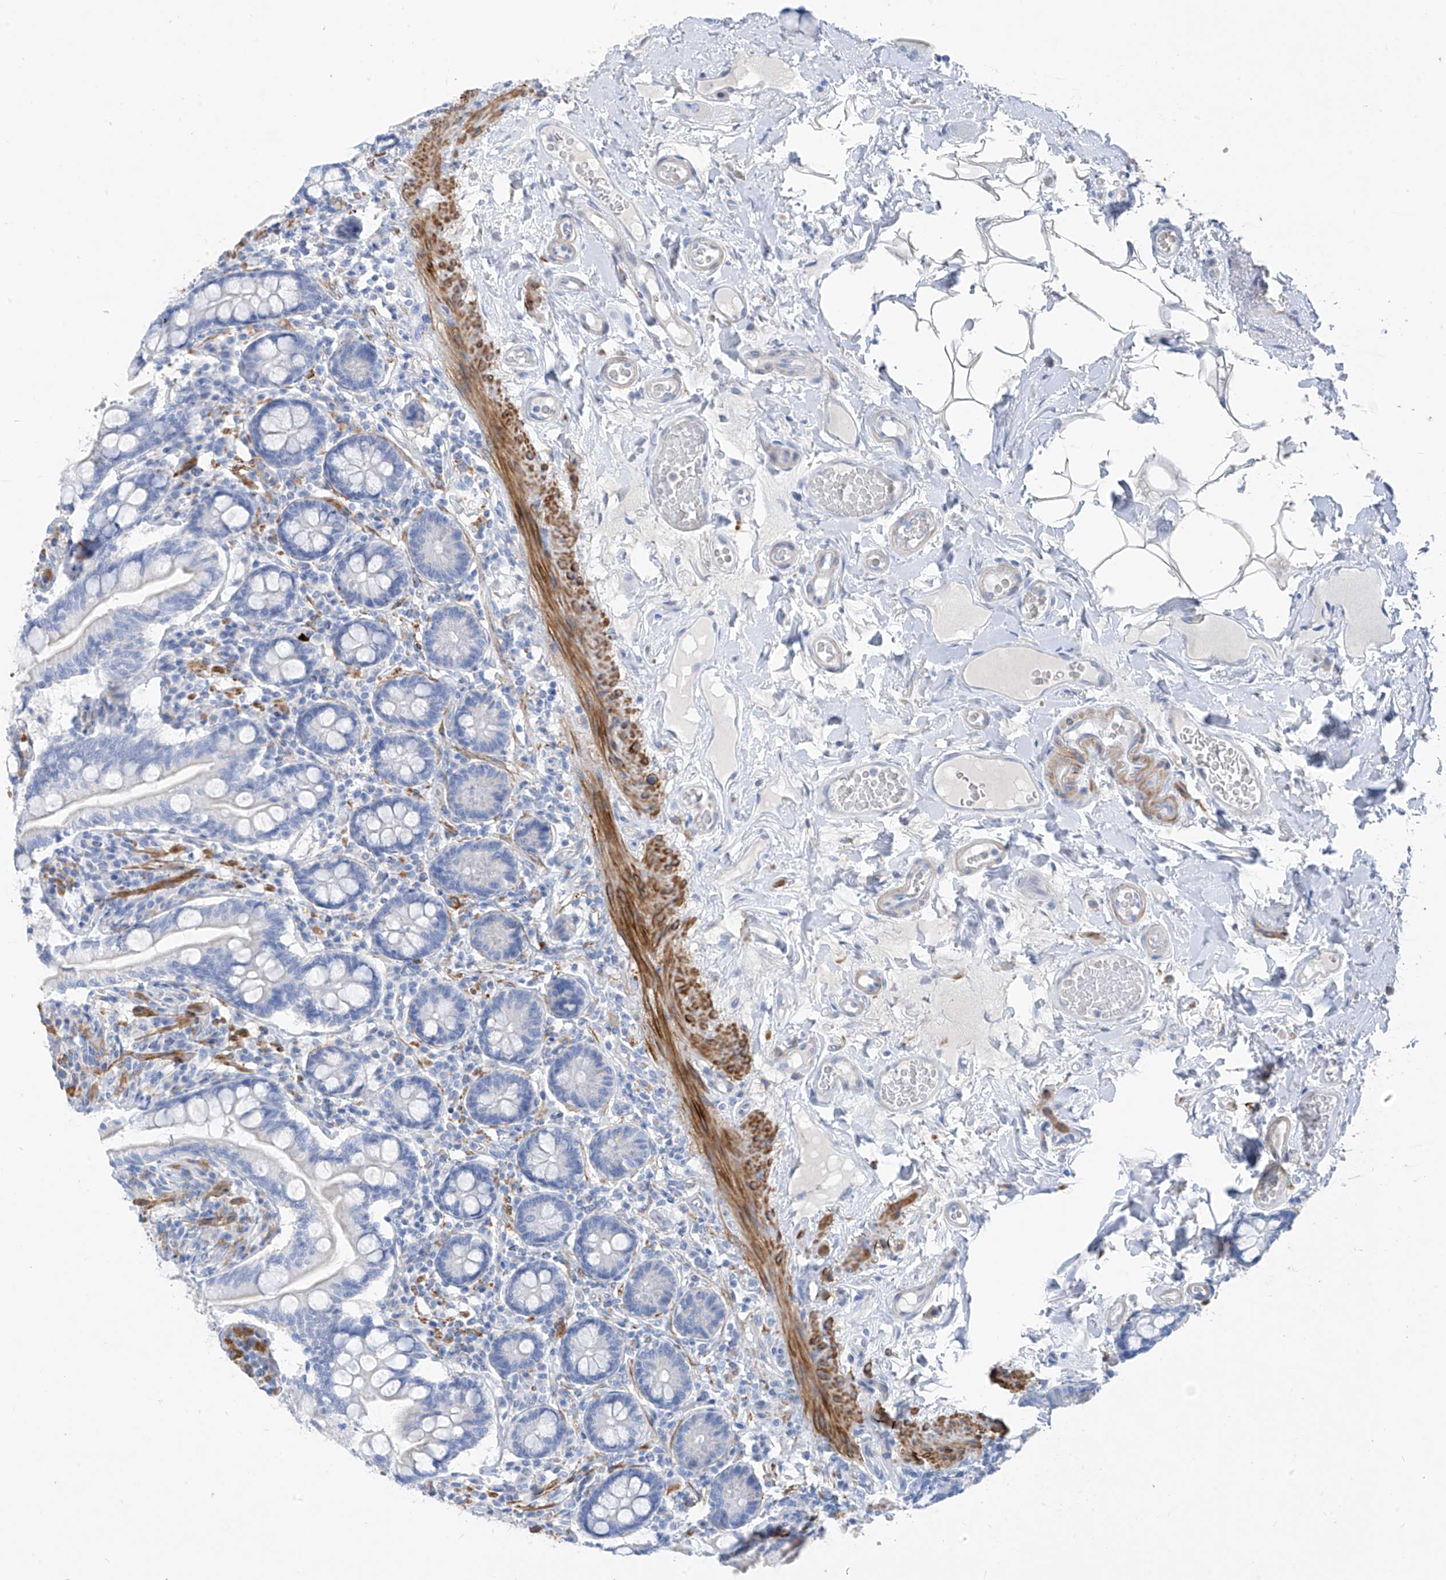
{"staining": {"intensity": "negative", "quantity": "none", "location": "none"}, "tissue": "small intestine", "cell_type": "Glandular cells", "image_type": "normal", "snomed": [{"axis": "morphology", "description": "Normal tissue, NOS"}, {"axis": "topography", "description": "Small intestine"}], "caption": "The IHC histopathology image has no significant positivity in glandular cells of small intestine.", "gene": "GLMP", "patient": {"sex": "female", "age": 64}}